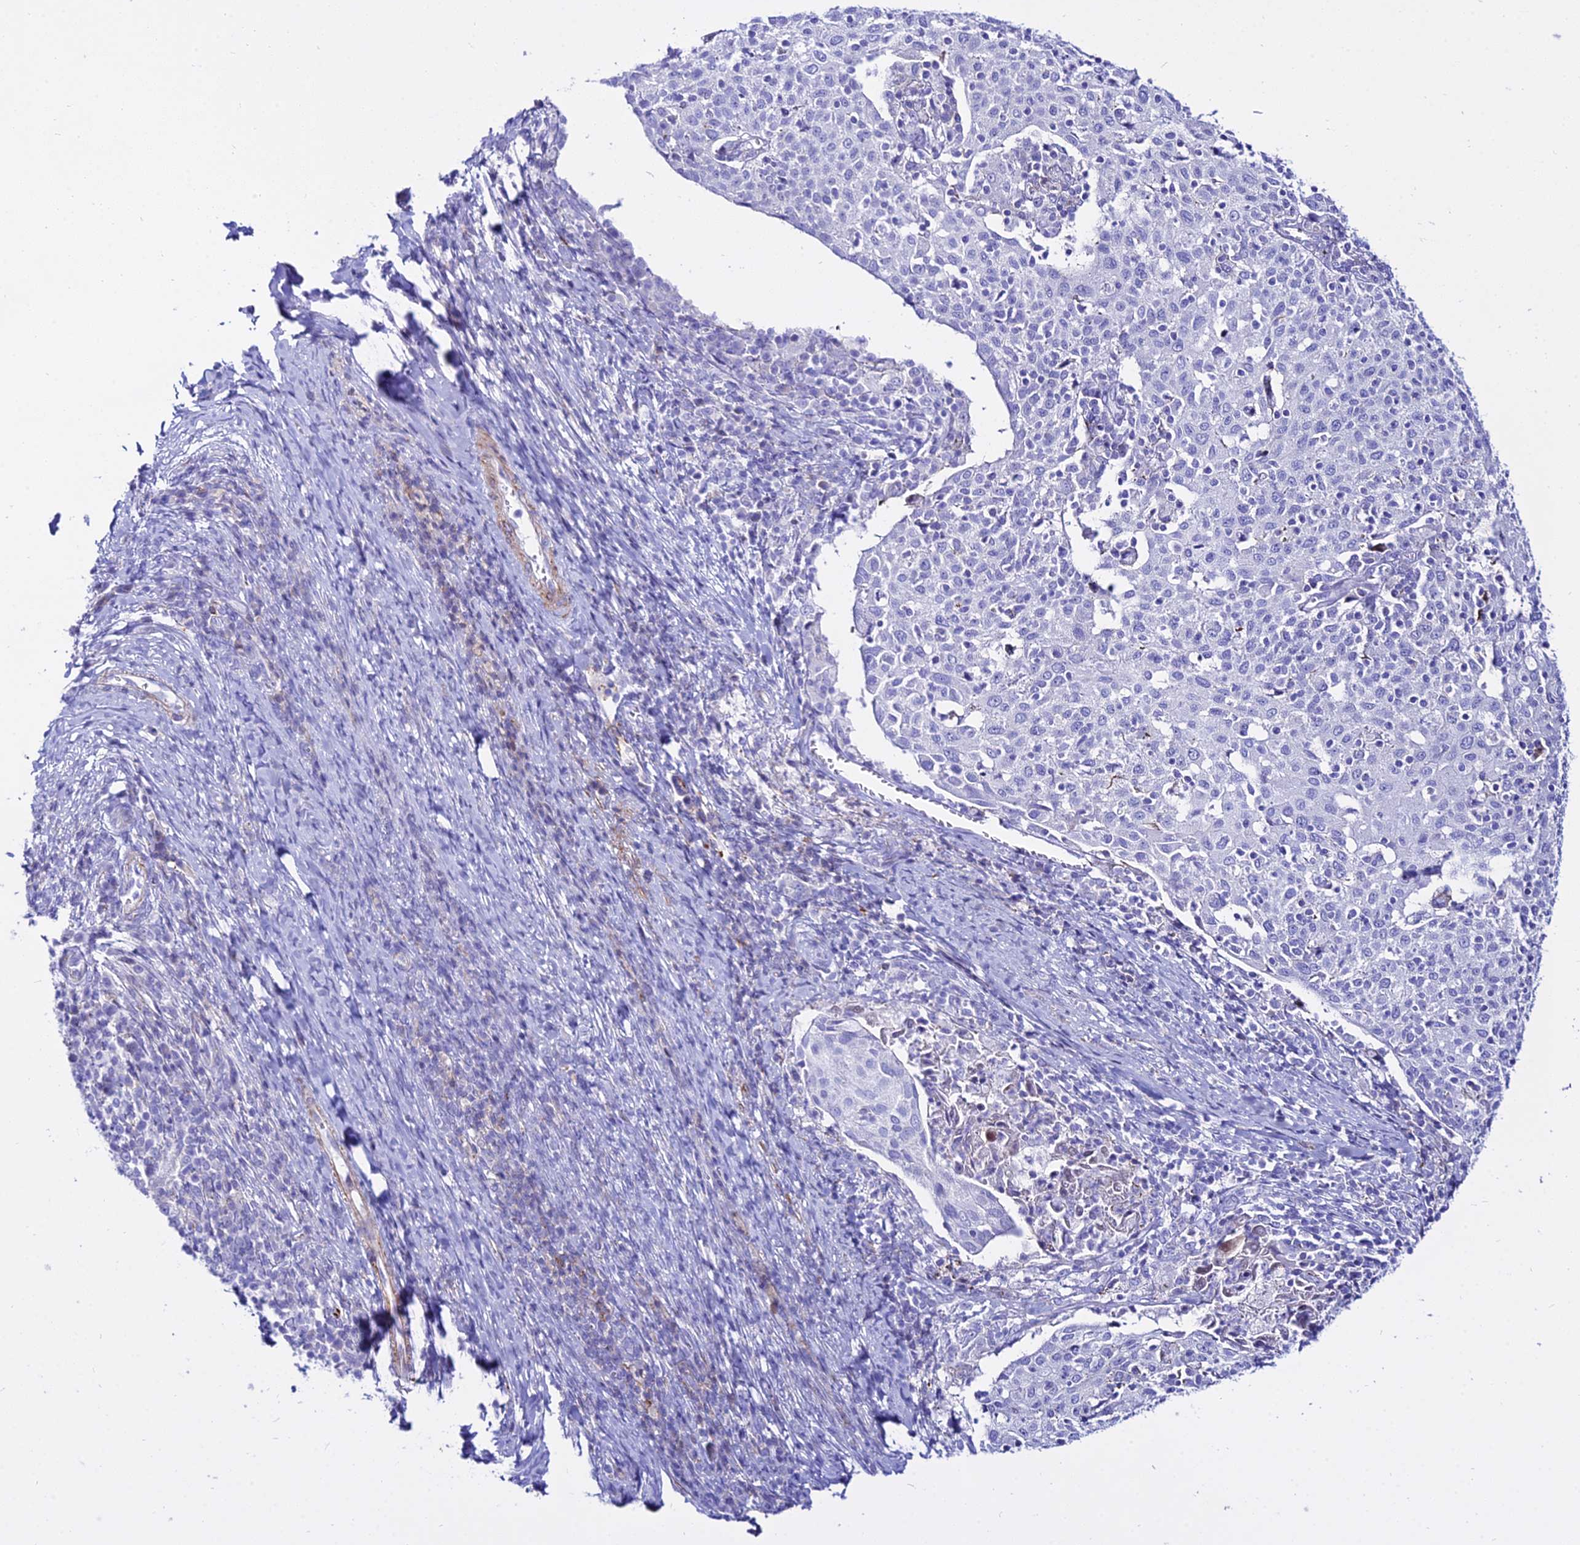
{"staining": {"intensity": "negative", "quantity": "none", "location": "none"}, "tissue": "cervical cancer", "cell_type": "Tumor cells", "image_type": "cancer", "snomed": [{"axis": "morphology", "description": "Squamous cell carcinoma, NOS"}, {"axis": "topography", "description": "Cervix"}], "caption": "The photomicrograph demonstrates no staining of tumor cells in cervical cancer. Brightfield microscopy of immunohistochemistry stained with DAB (3,3'-diaminobenzidine) (brown) and hematoxylin (blue), captured at high magnification.", "gene": "DLX1", "patient": {"sex": "female", "age": 52}}